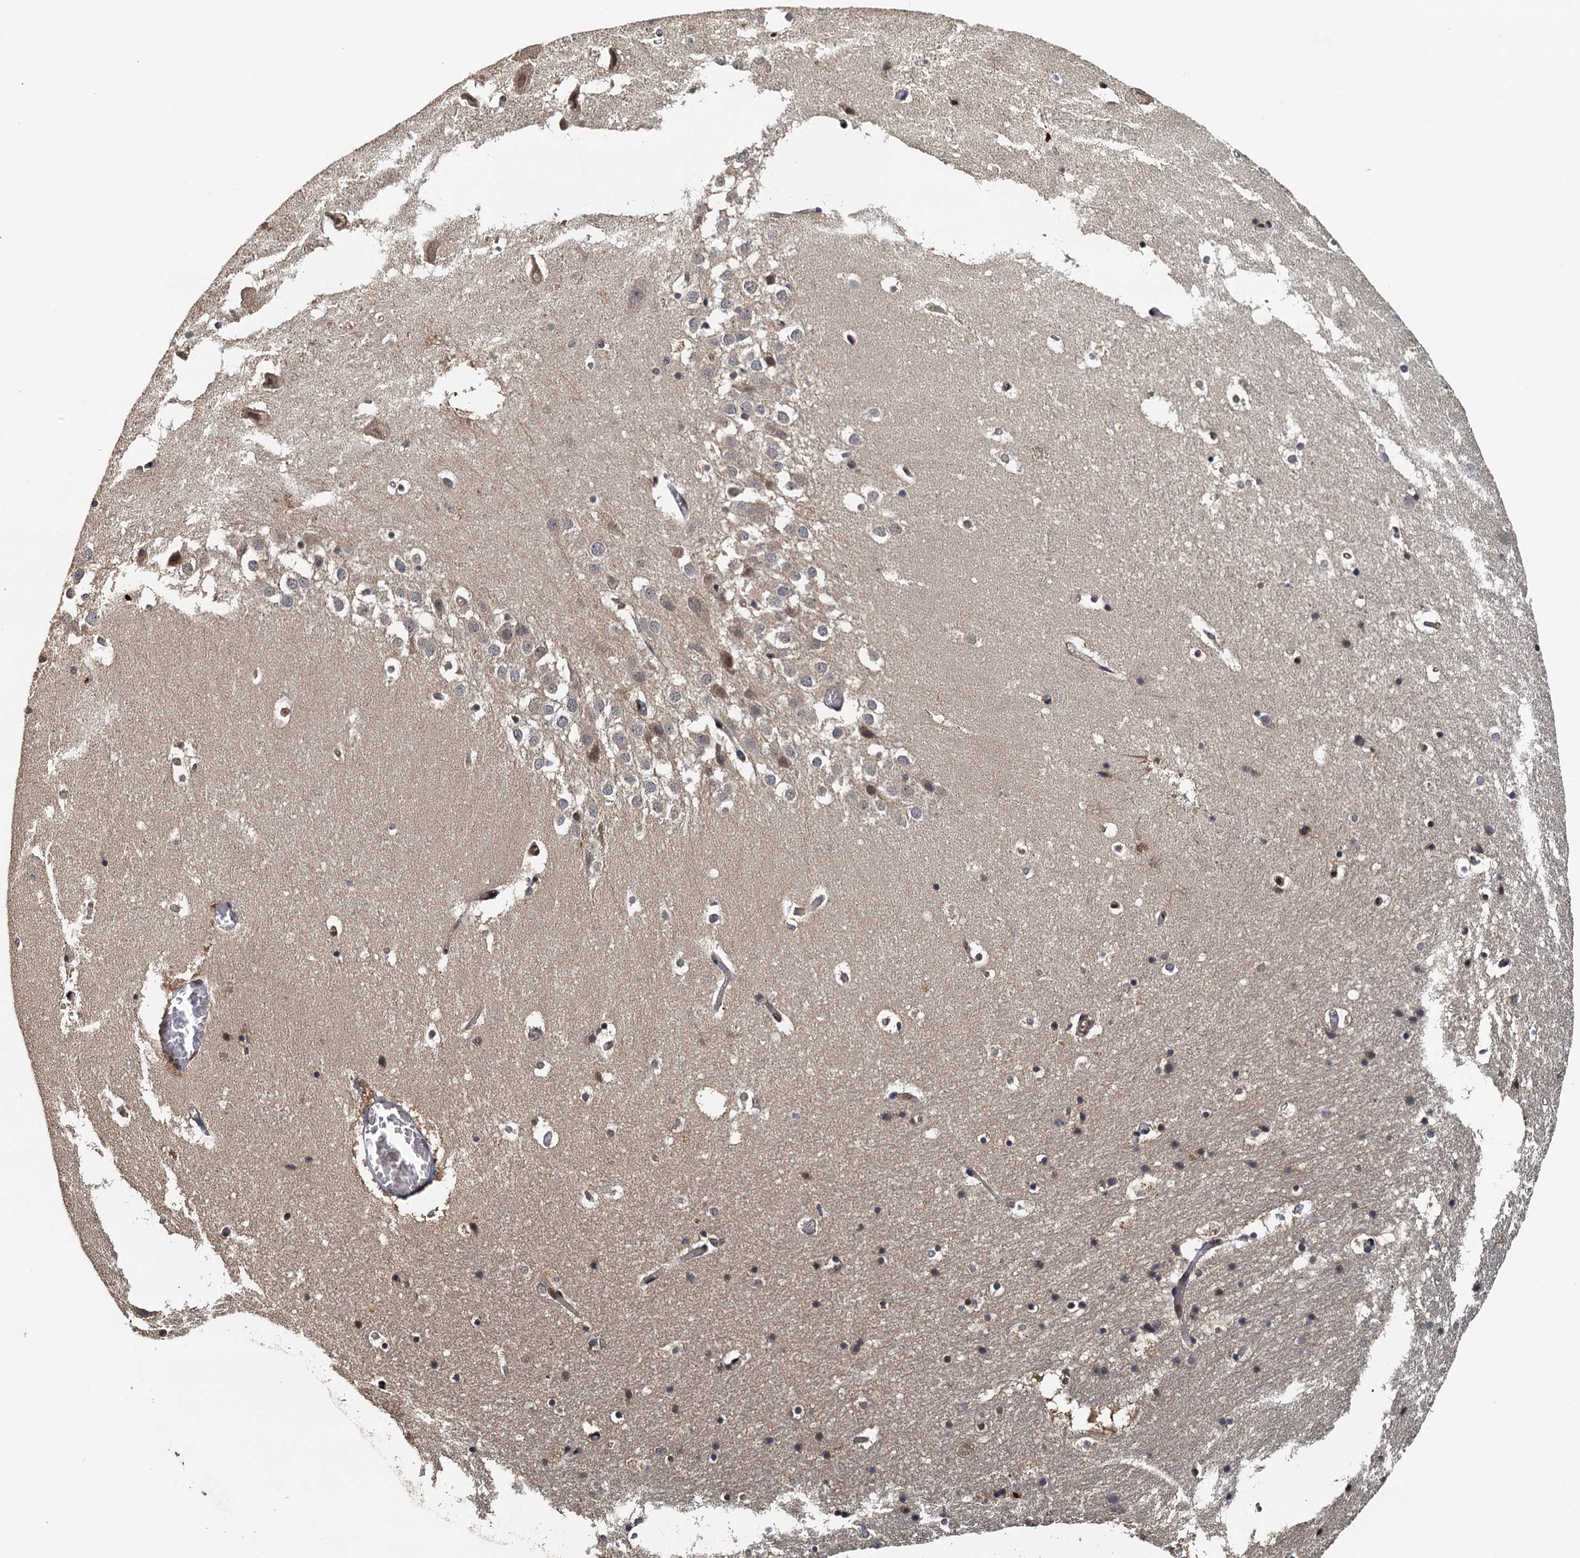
{"staining": {"intensity": "weak", "quantity": "<25%", "location": "cytoplasmic/membranous"}, "tissue": "hippocampus", "cell_type": "Glial cells", "image_type": "normal", "snomed": [{"axis": "morphology", "description": "Normal tissue, NOS"}, {"axis": "topography", "description": "Hippocampus"}], "caption": "Histopathology image shows no significant protein positivity in glial cells of unremarkable hippocampus. The staining is performed using DAB brown chromogen with nuclei counter-stained in using hematoxylin.", "gene": "UBL7", "patient": {"sex": "female", "age": 52}}